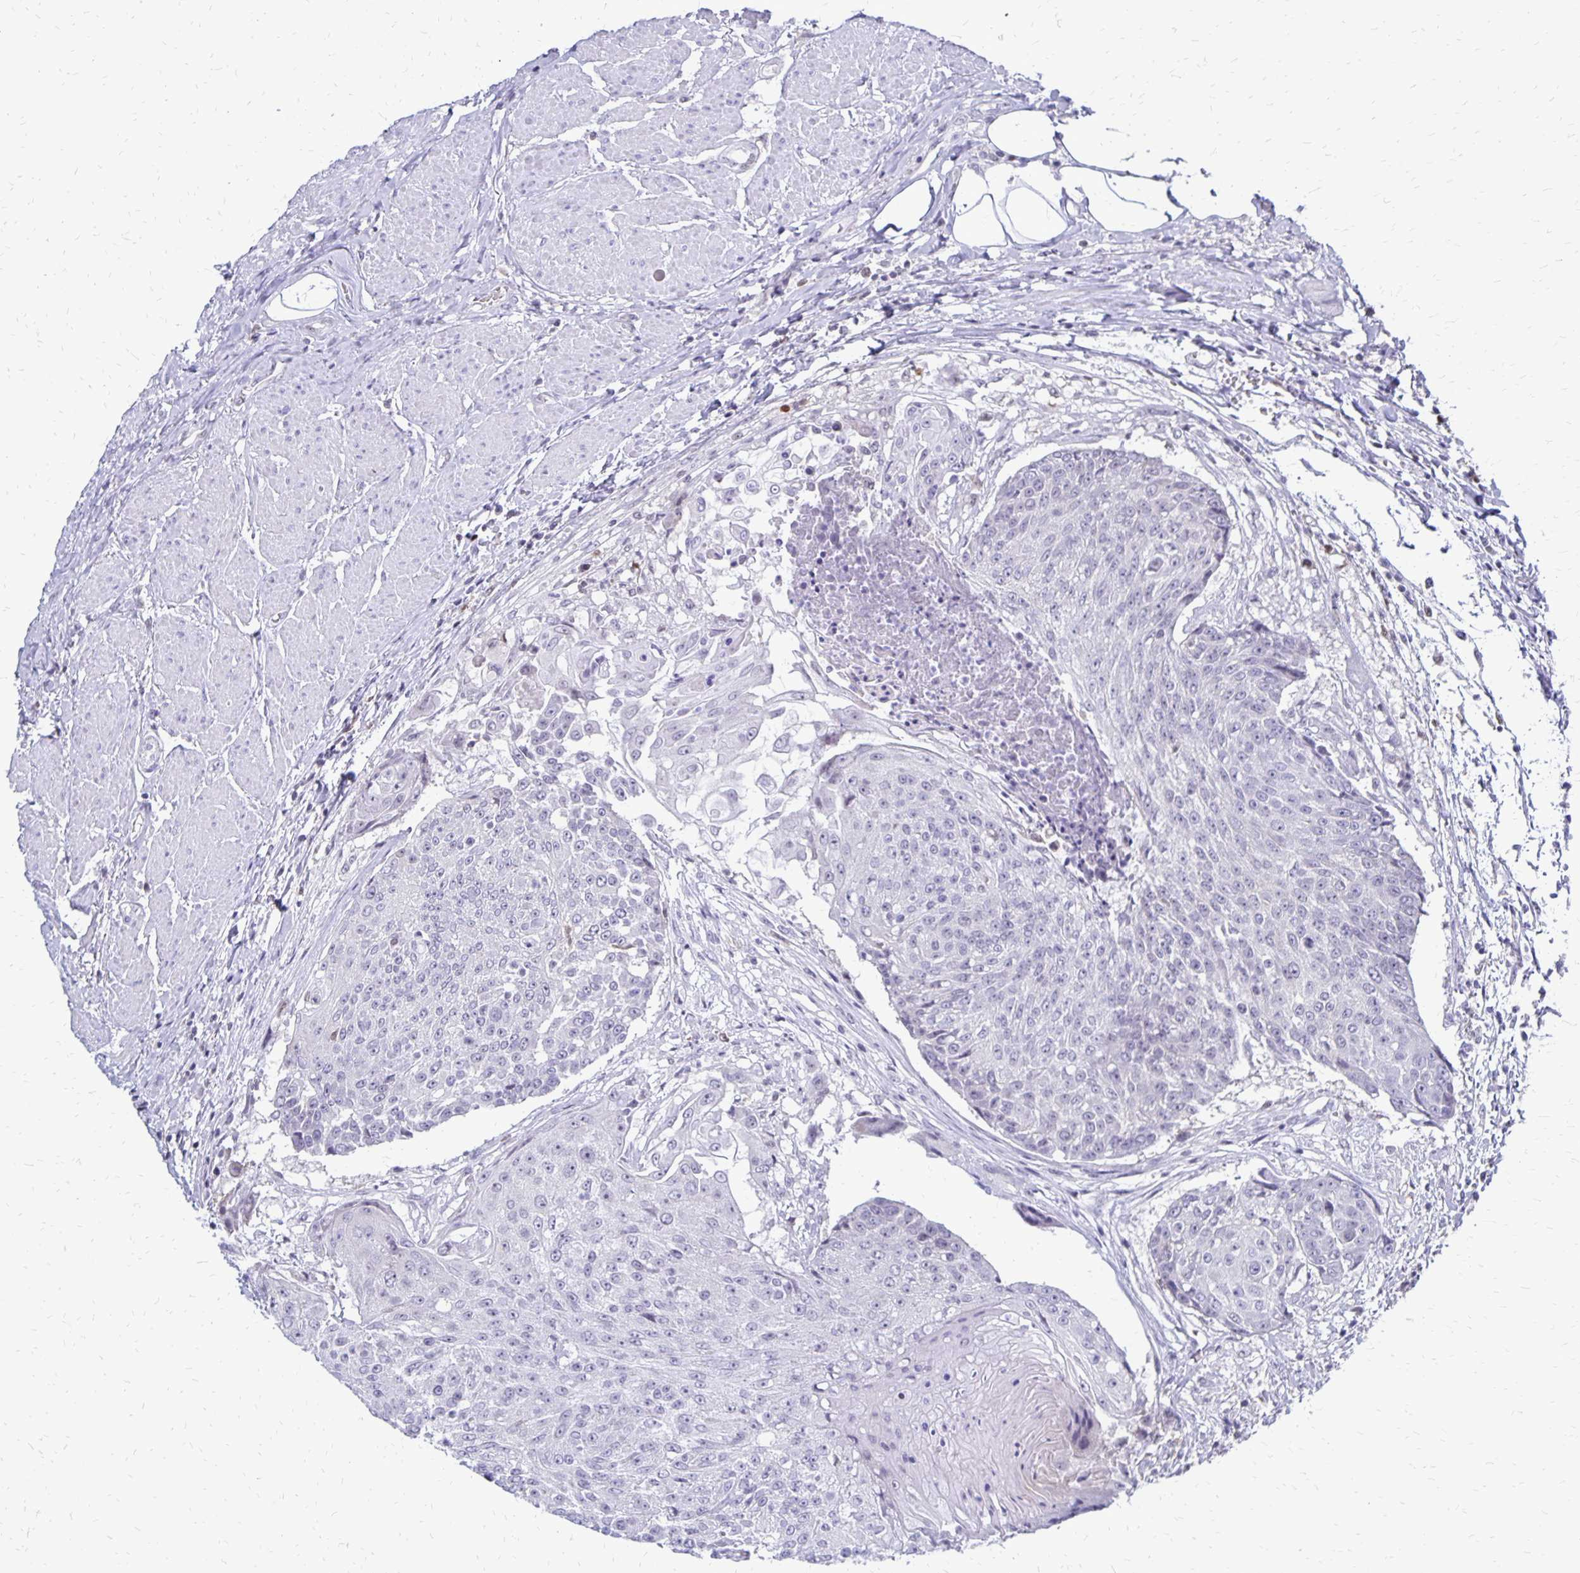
{"staining": {"intensity": "negative", "quantity": "none", "location": "none"}, "tissue": "urothelial cancer", "cell_type": "Tumor cells", "image_type": "cancer", "snomed": [{"axis": "morphology", "description": "Urothelial carcinoma, High grade"}, {"axis": "topography", "description": "Urinary bladder"}], "caption": "This is a micrograph of IHC staining of high-grade urothelial carcinoma, which shows no positivity in tumor cells.", "gene": "DCK", "patient": {"sex": "female", "age": 63}}